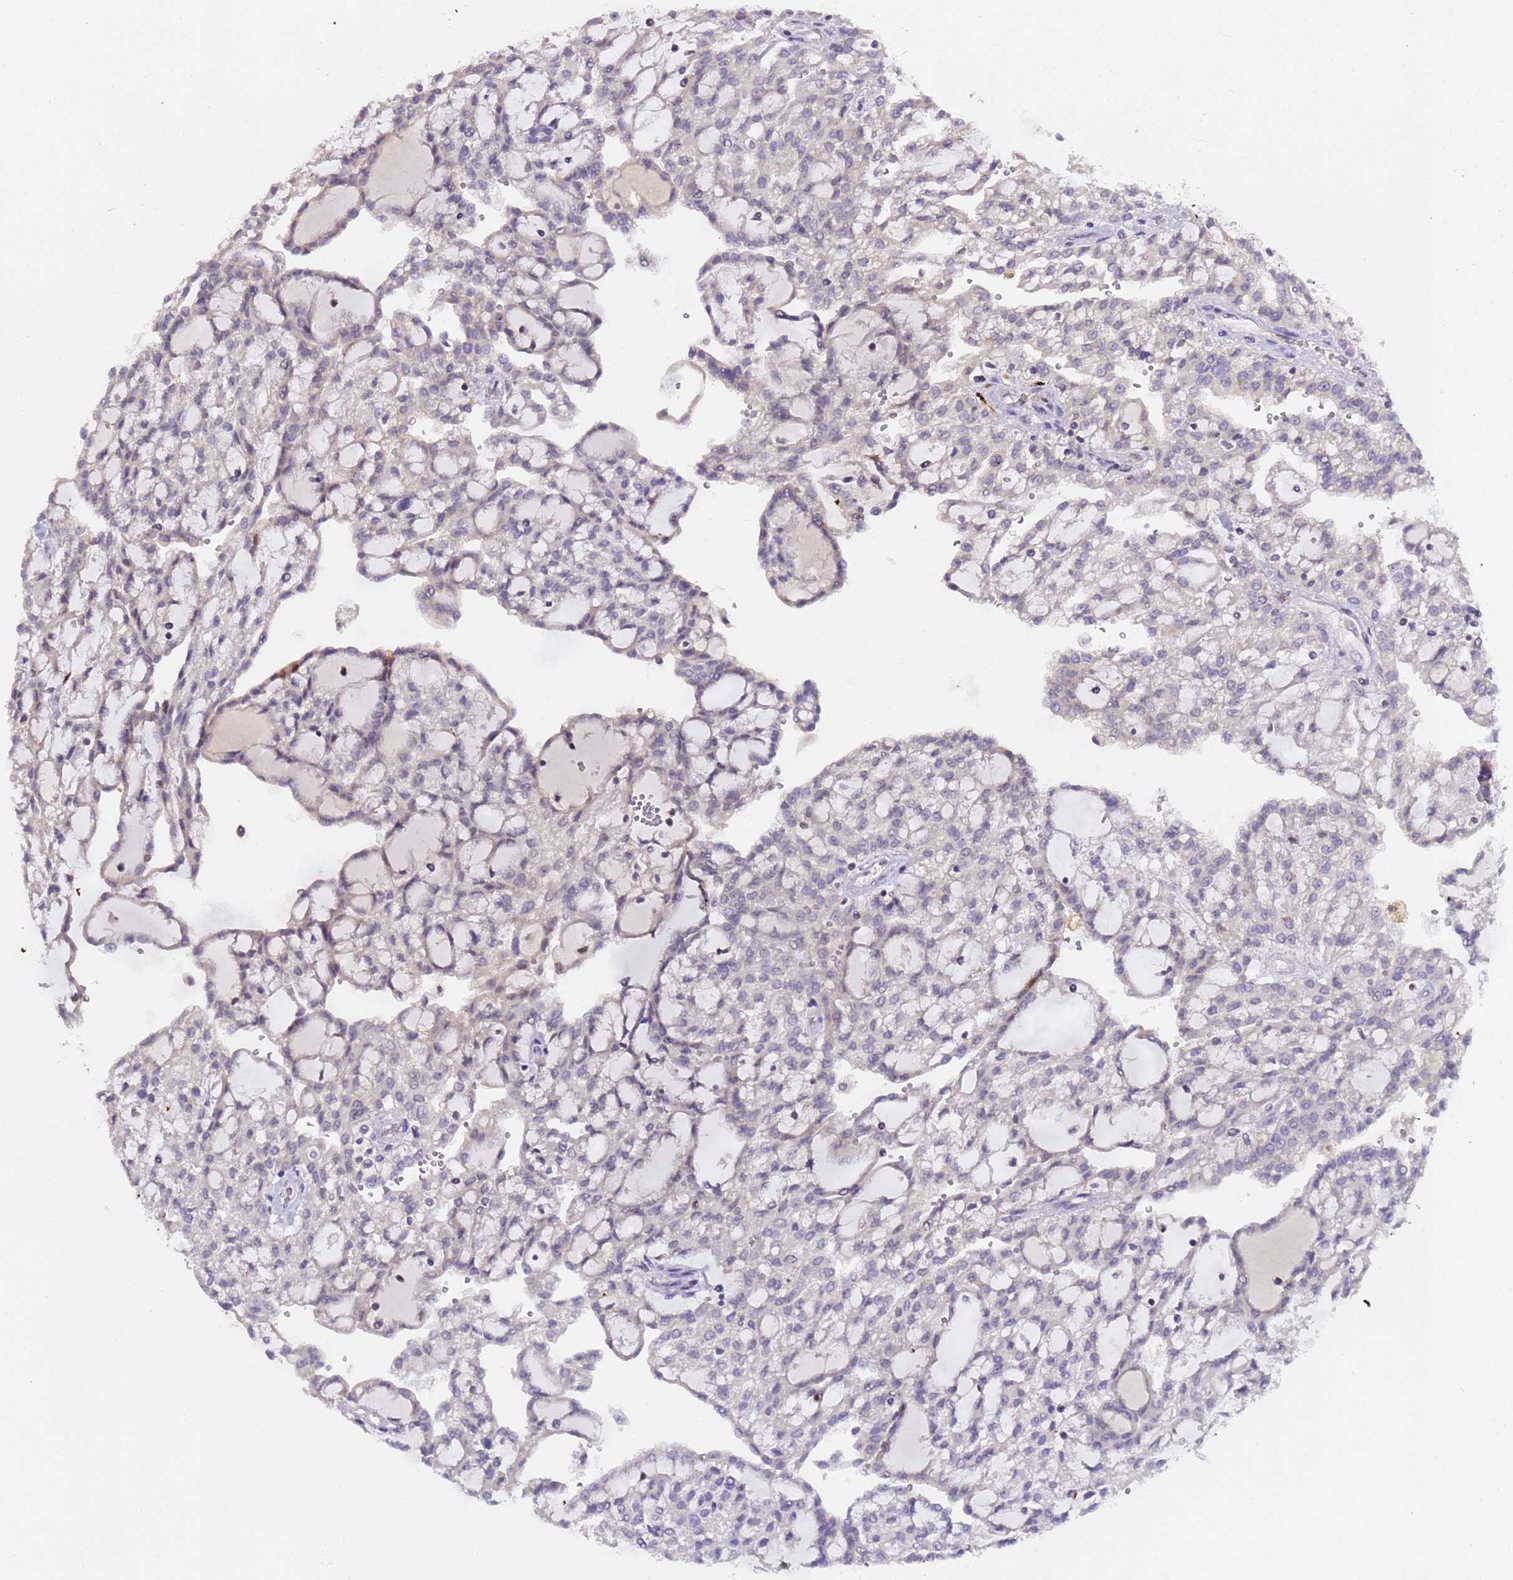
{"staining": {"intensity": "negative", "quantity": "none", "location": "none"}, "tissue": "renal cancer", "cell_type": "Tumor cells", "image_type": "cancer", "snomed": [{"axis": "morphology", "description": "Adenocarcinoma, NOS"}, {"axis": "topography", "description": "Kidney"}], "caption": "The photomicrograph exhibits no significant expression in tumor cells of adenocarcinoma (renal).", "gene": "PLCXD3", "patient": {"sex": "male", "age": 63}}